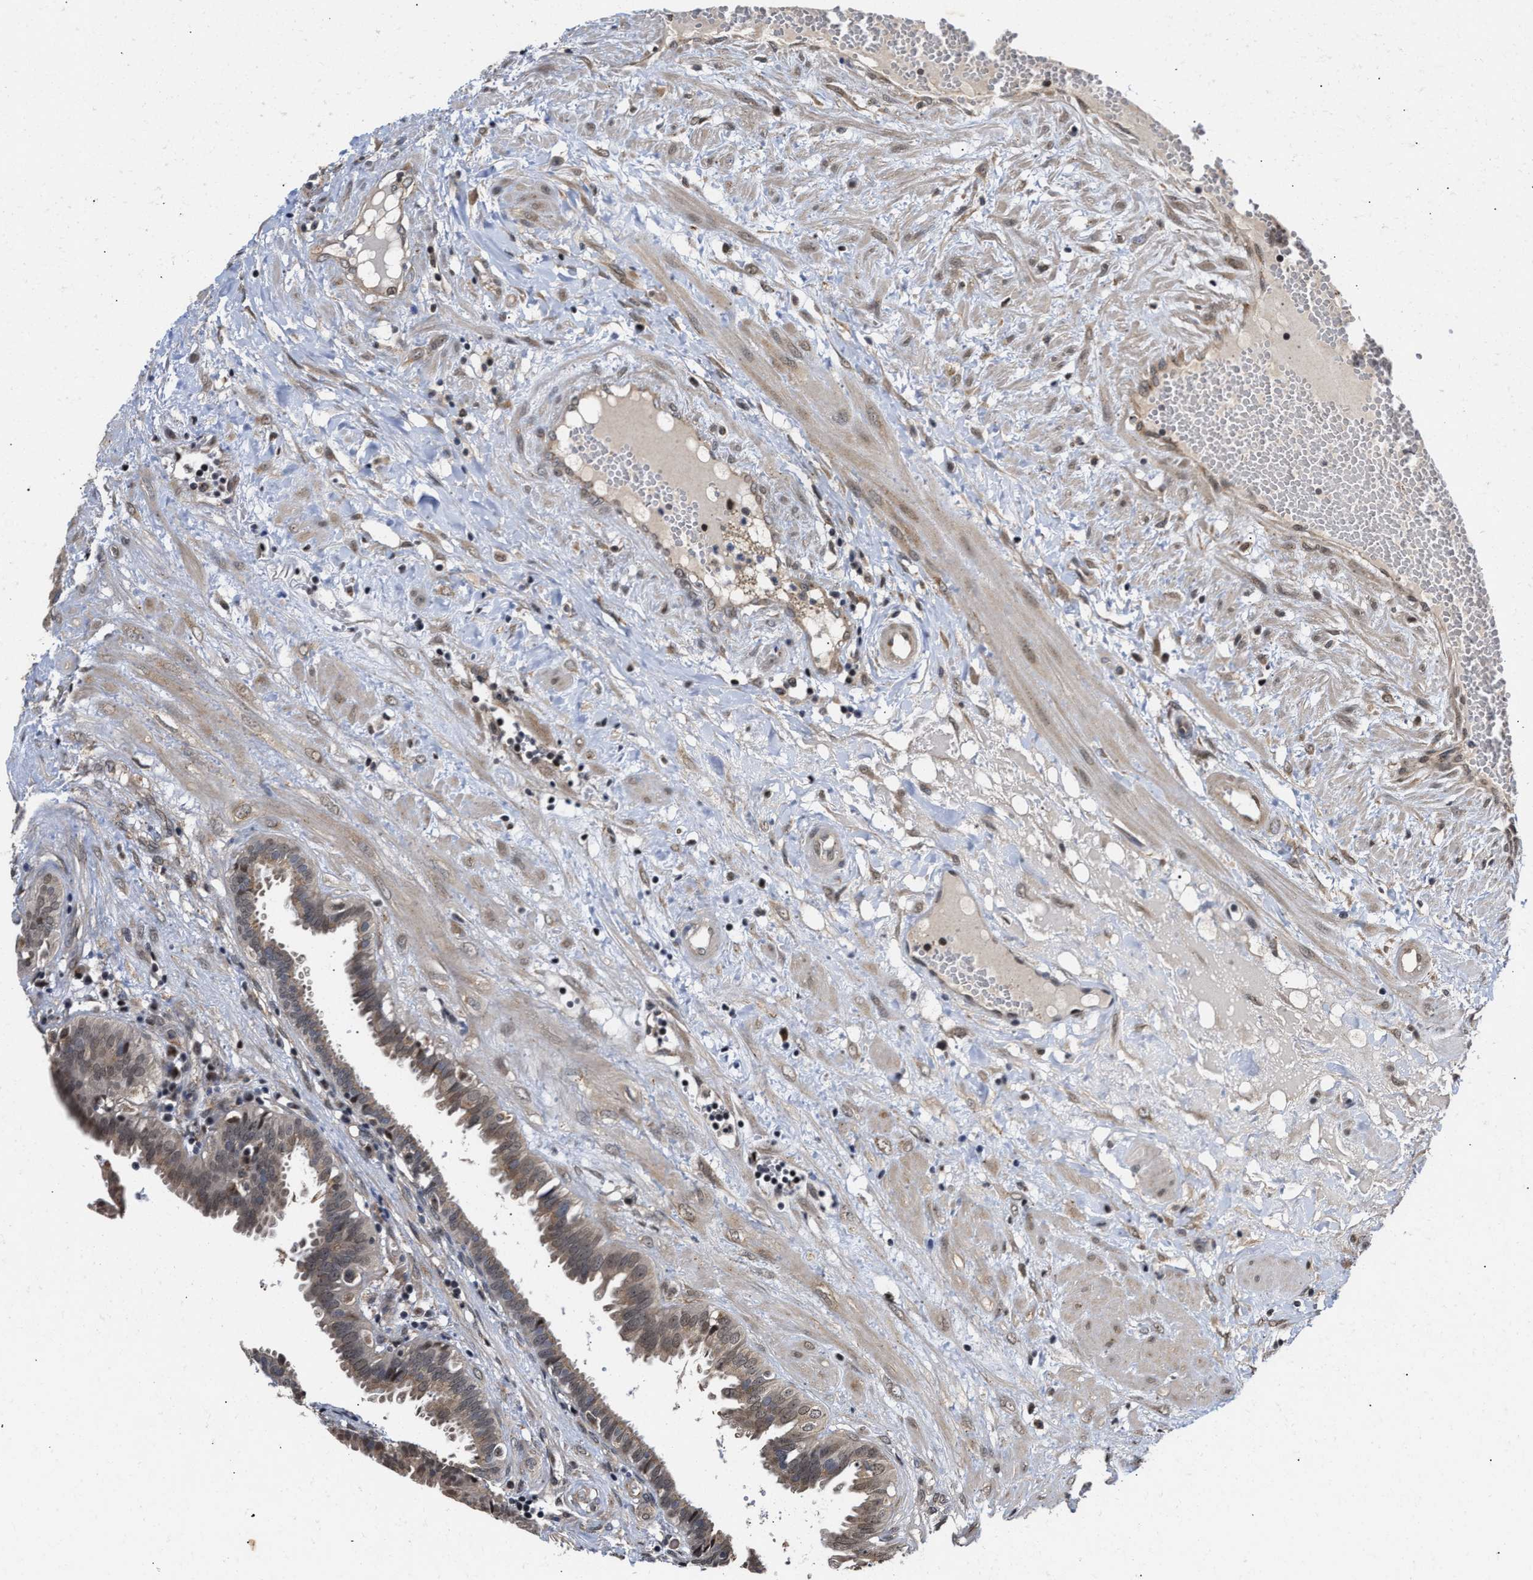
{"staining": {"intensity": "moderate", "quantity": ">75%", "location": "cytoplasmic/membranous"}, "tissue": "seminal vesicle", "cell_type": "Glandular cells", "image_type": "normal", "snomed": [{"axis": "morphology", "description": "Normal tissue, NOS"}, {"axis": "morphology", "description": "Adenocarcinoma, High grade"}, {"axis": "topography", "description": "Prostate"}, {"axis": "topography", "description": "Seminal veicle"}], "caption": "Immunohistochemical staining of benign seminal vesicle demonstrates moderate cytoplasmic/membranous protein staining in approximately >75% of glandular cells.", "gene": "CLIP2", "patient": {"sex": "male", "age": 55}}